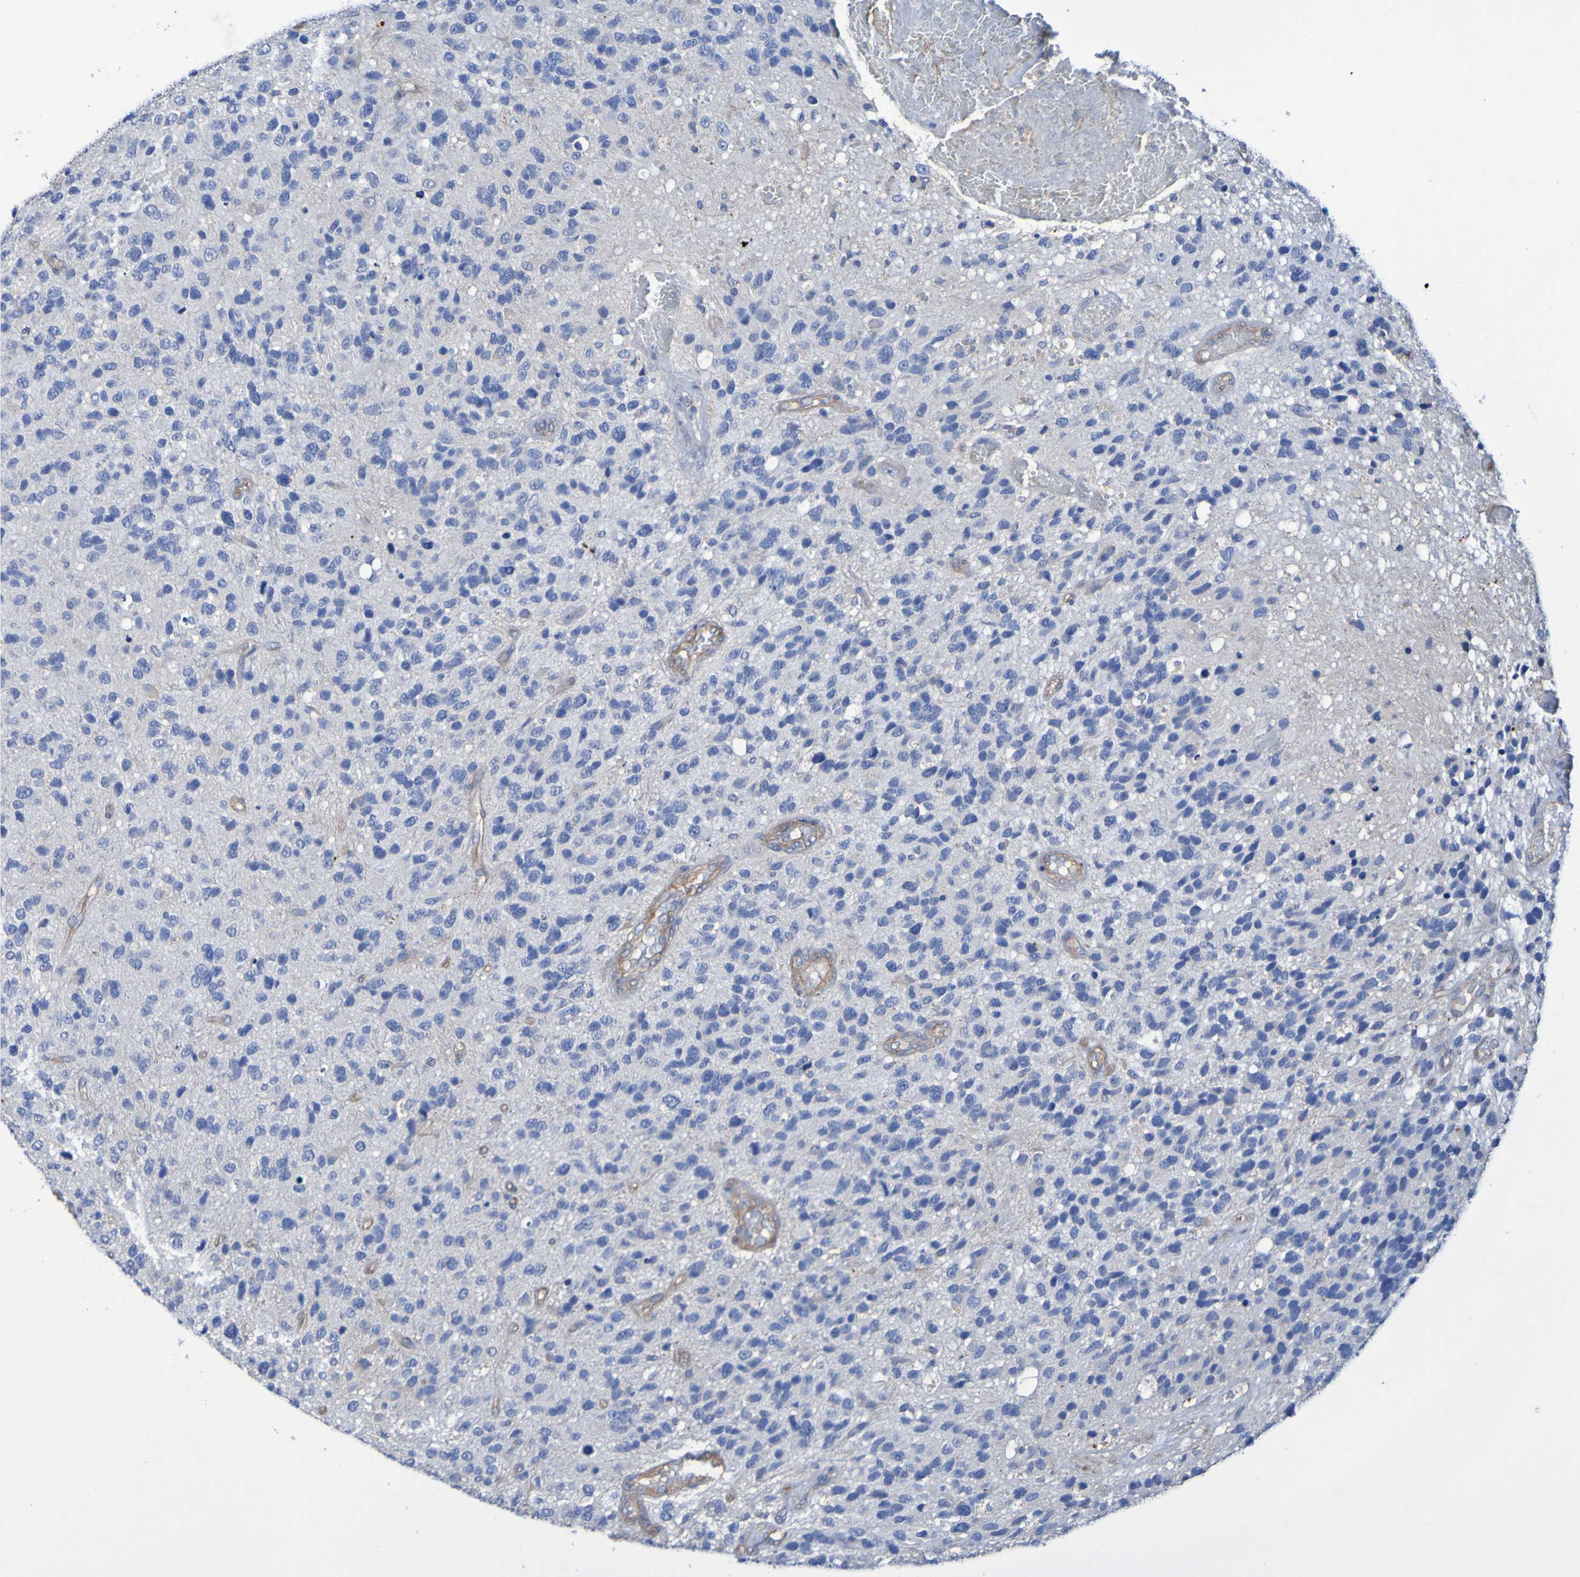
{"staining": {"intensity": "negative", "quantity": "none", "location": "none"}, "tissue": "glioma", "cell_type": "Tumor cells", "image_type": "cancer", "snomed": [{"axis": "morphology", "description": "Glioma, malignant, High grade"}, {"axis": "topography", "description": "Brain"}], "caption": "Immunohistochemistry micrograph of neoplastic tissue: human high-grade glioma (malignant) stained with DAB demonstrates no significant protein positivity in tumor cells.", "gene": "SRPRB", "patient": {"sex": "female", "age": 58}}